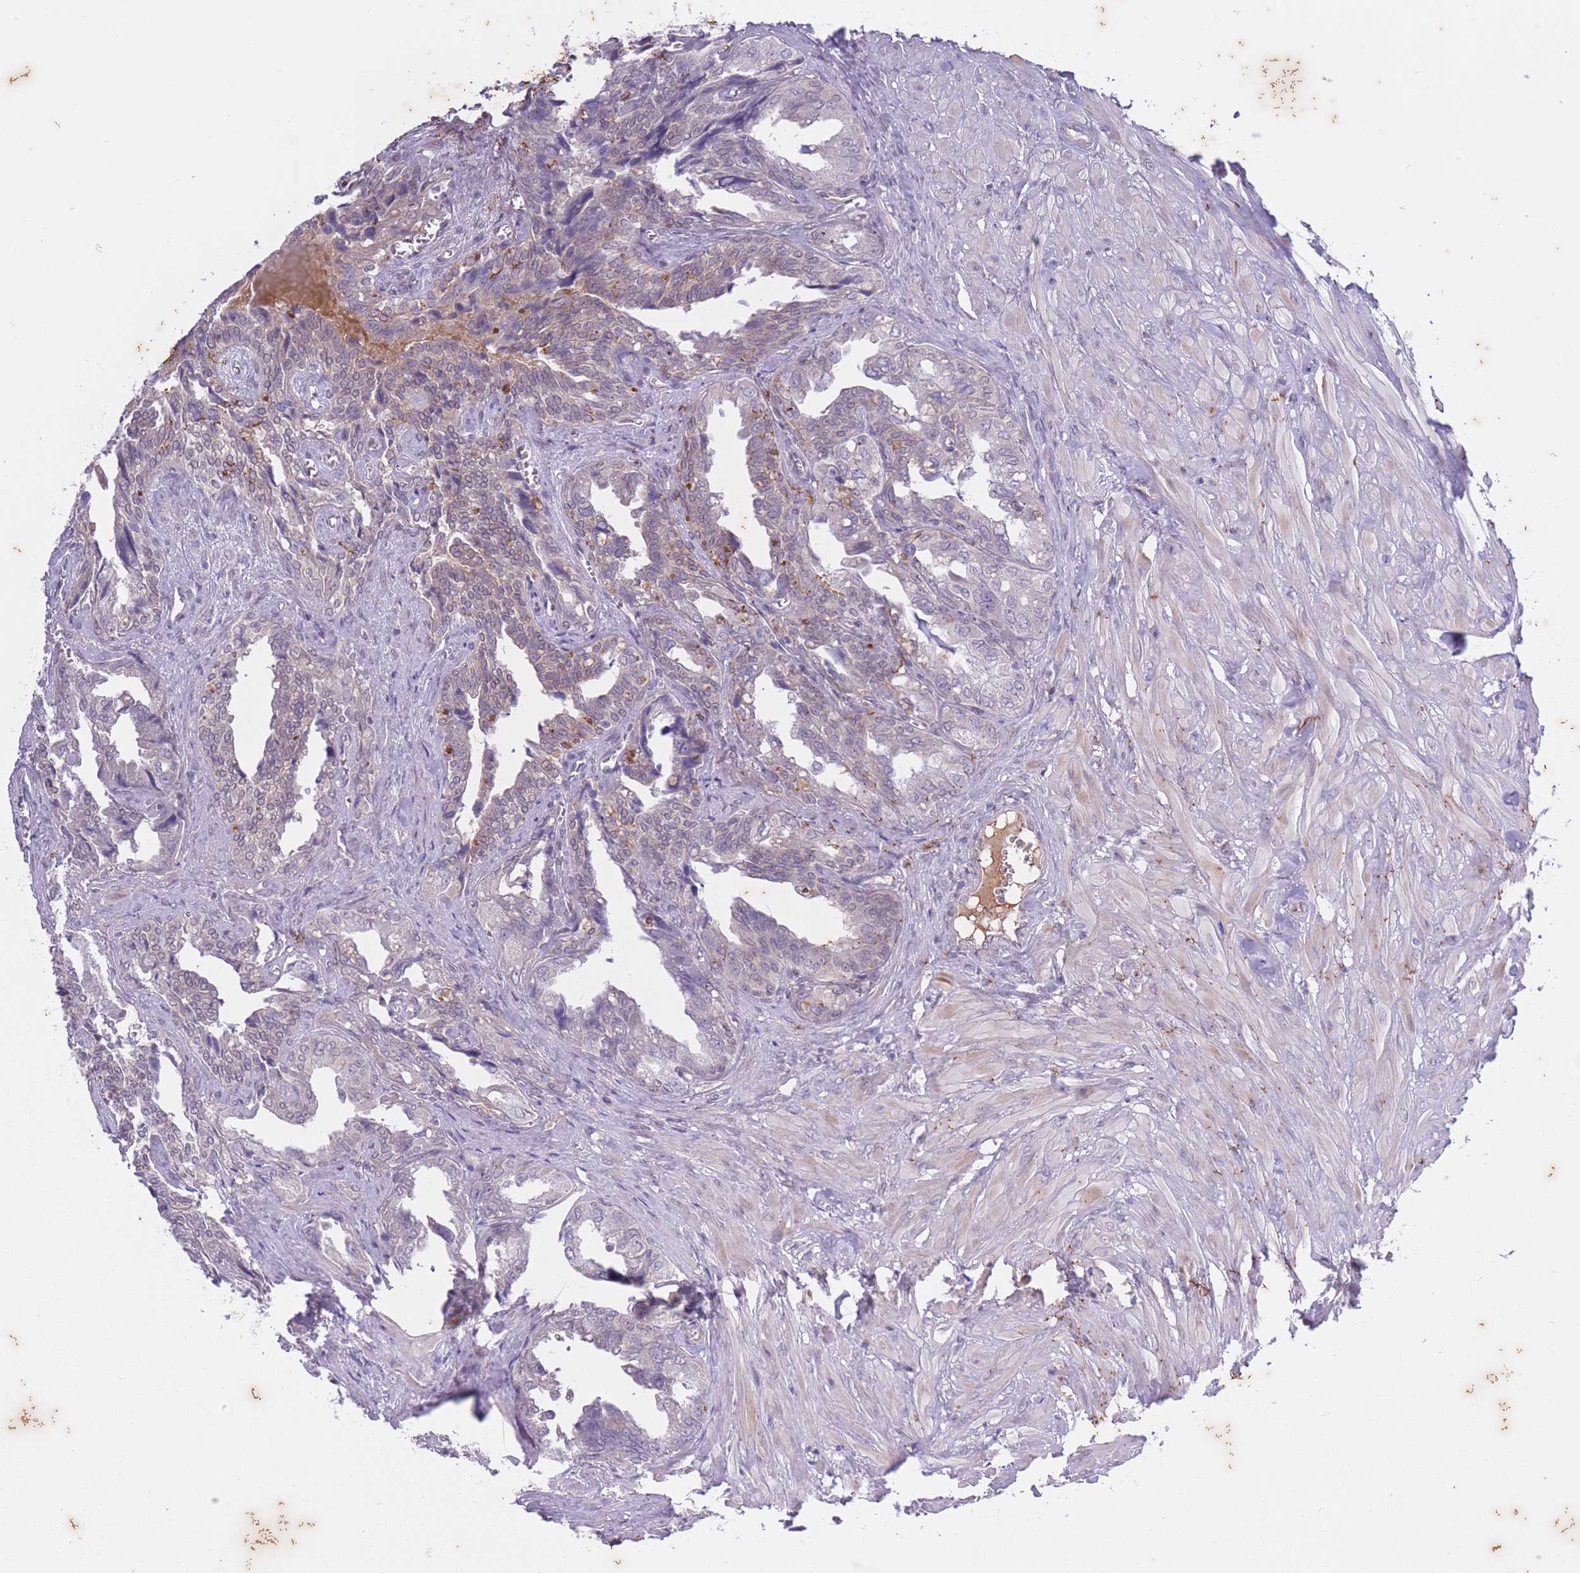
{"staining": {"intensity": "moderate", "quantity": "<25%", "location": "cytoplasmic/membranous"}, "tissue": "seminal vesicle", "cell_type": "Glandular cells", "image_type": "normal", "snomed": [{"axis": "morphology", "description": "Normal tissue, NOS"}, {"axis": "topography", "description": "Seminal veicle"}], "caption": "About <25% of glandular cells in benign human seminal vesicle demonstrate moderate cytoplasmic/membranous protein expression as visualized by brown immunohistochemical staining.", "gene": "ARPIN", "patient": {"sex": "male", "age": 67}}